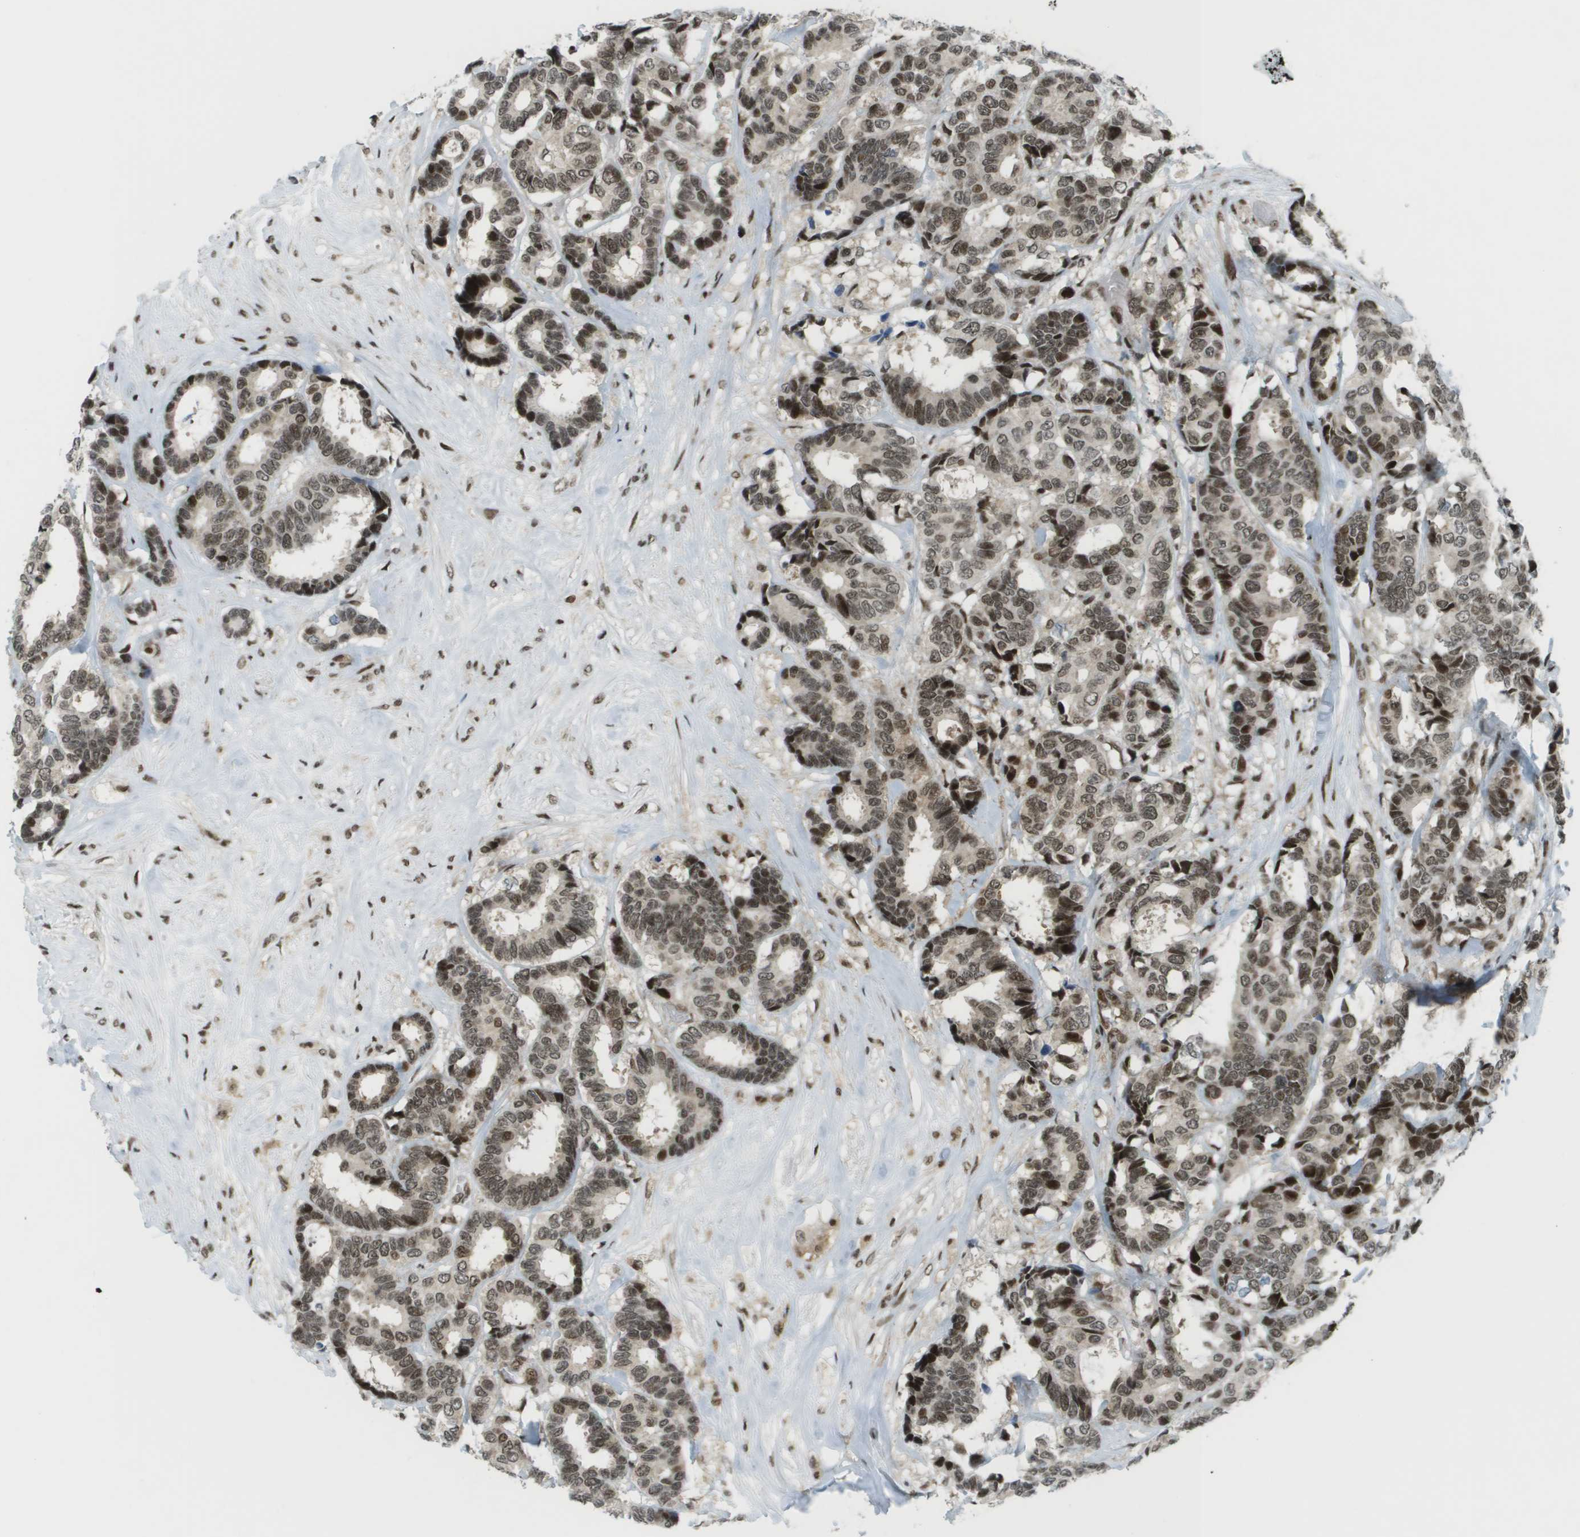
{"staining": {"intensity": "moderate", "quantity": ">75%", "location": "nuclear"}, "tissue": "breast cancer", "cell_type": "Tumor cells", "image_type": "cancer", "snomed": [{"axis": "morphology", "description": "Duct carcinoma"}, {"axis": "topography", "description": "Breast"}], "caption": "Brown immunohistochemical staining in human breast intraductal carcinoma exhibits moderate nuclear positivity in about >75% of tumor cells.", "gene": "IRF7", "patient": {"sex": "female", "age": 87}}